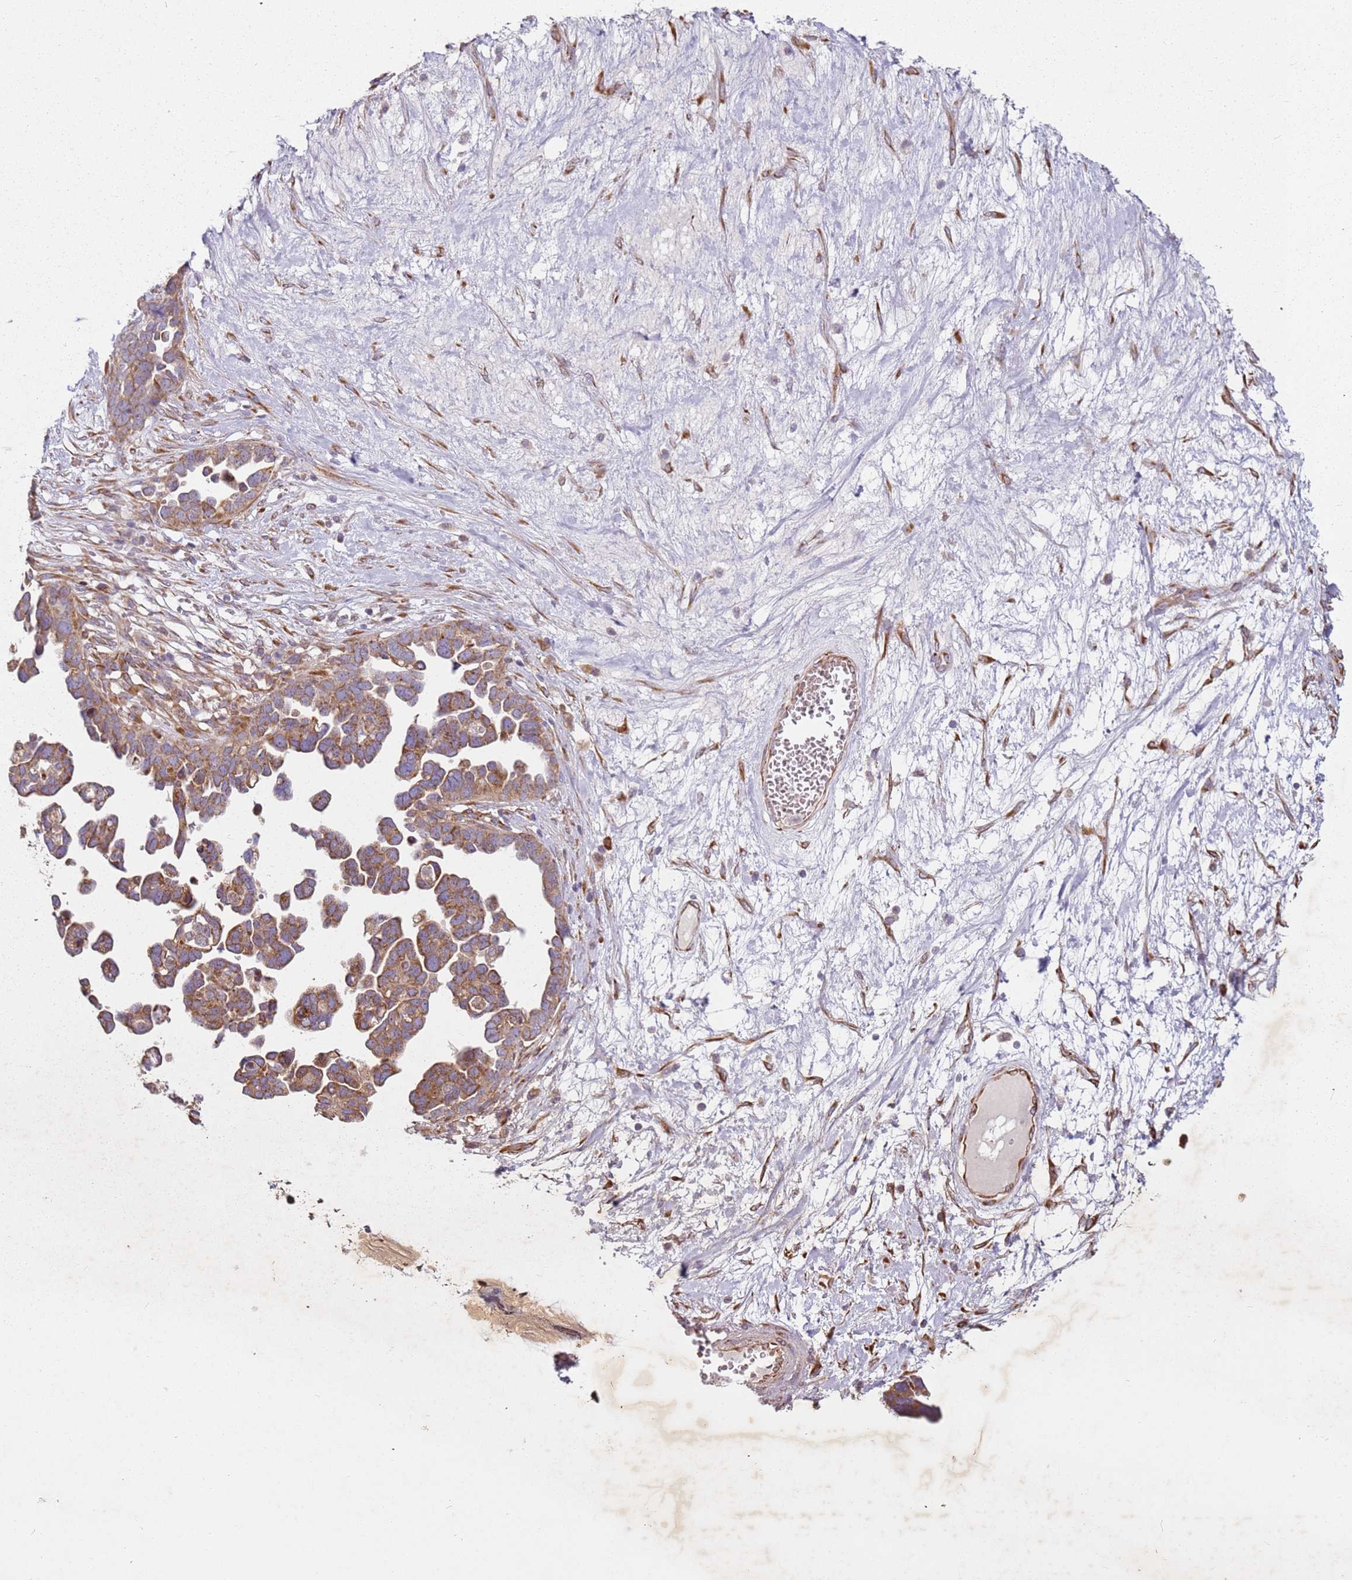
{"staining": {"intensity": "moderate", "quantity": ">75%", "location": "cytoplasmic/membranous"}, "tissue": "ovarian cancer", "cell_type": "Tumor cells", "image_type": "cancer", "snomed": [{"axis": "morphology", "description": "Cystadenocarcinoma, serous, NOS"}, {"axis": "topography", "description": "Ovary"}], "caption": "IHC (DAB) staining of human ovarian cancer (serous cystadenocarcinoma) shows moderate cytoplasmic/membranous protein expression in about >75% of tumor cells.", "gene": "ARFRP1", "patient": {"sex": "female", "age": 54}}